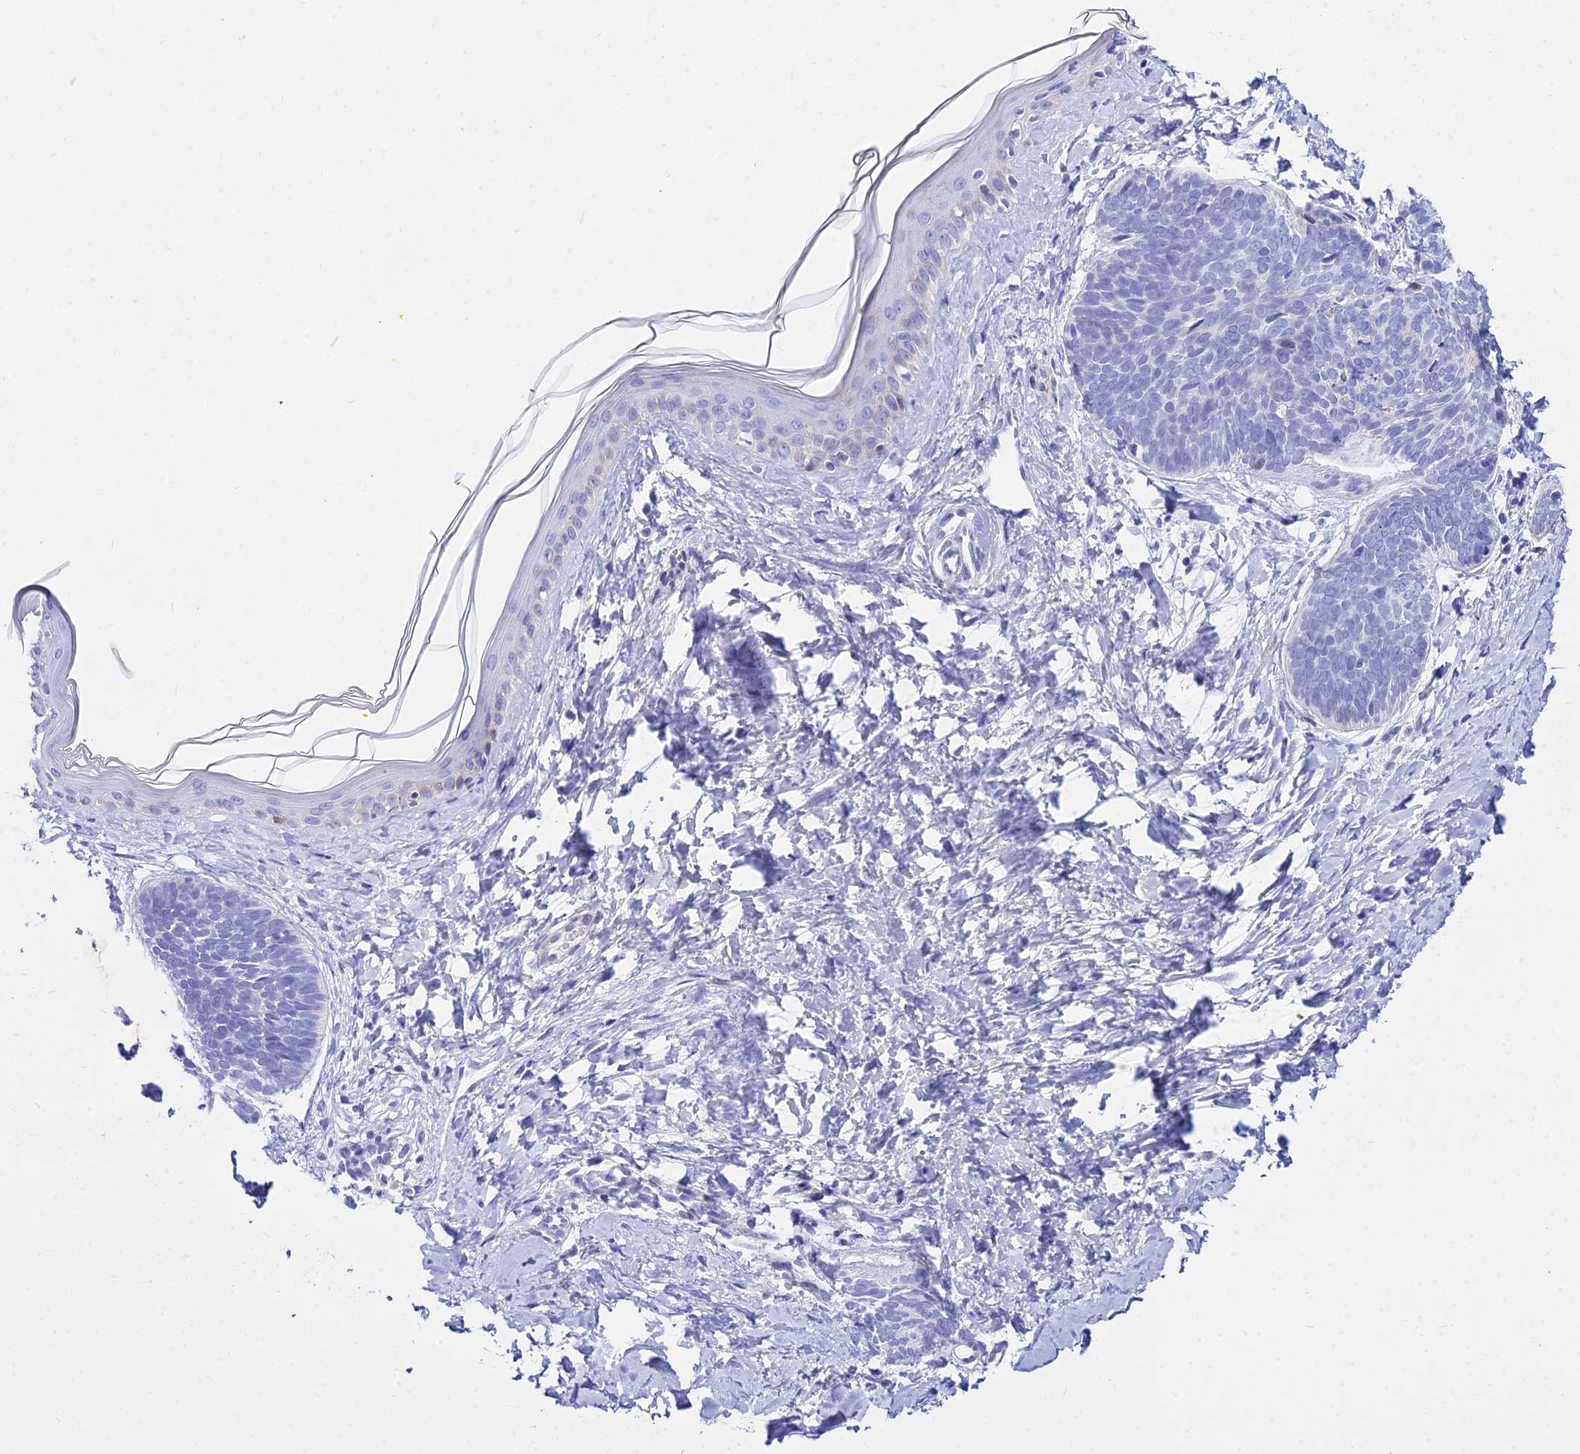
{"staining": {"intensity": "negative", "quantity": "none", "location": "none"}, "tissue": "skin cancer", "cell_type": "Tumor cells", "image_type": "cancer", "snomed": [{"axis": "morphology", "description": "Basal cell carcinoma"}, {"axis": "topography", "description": "Skin"}], "caption": "Tumor cells are negative for protein expression in human skin cancer (basal cell carcinoma).", "gene": "DLX1", "patient": {"sex": "female", "age": 81}}